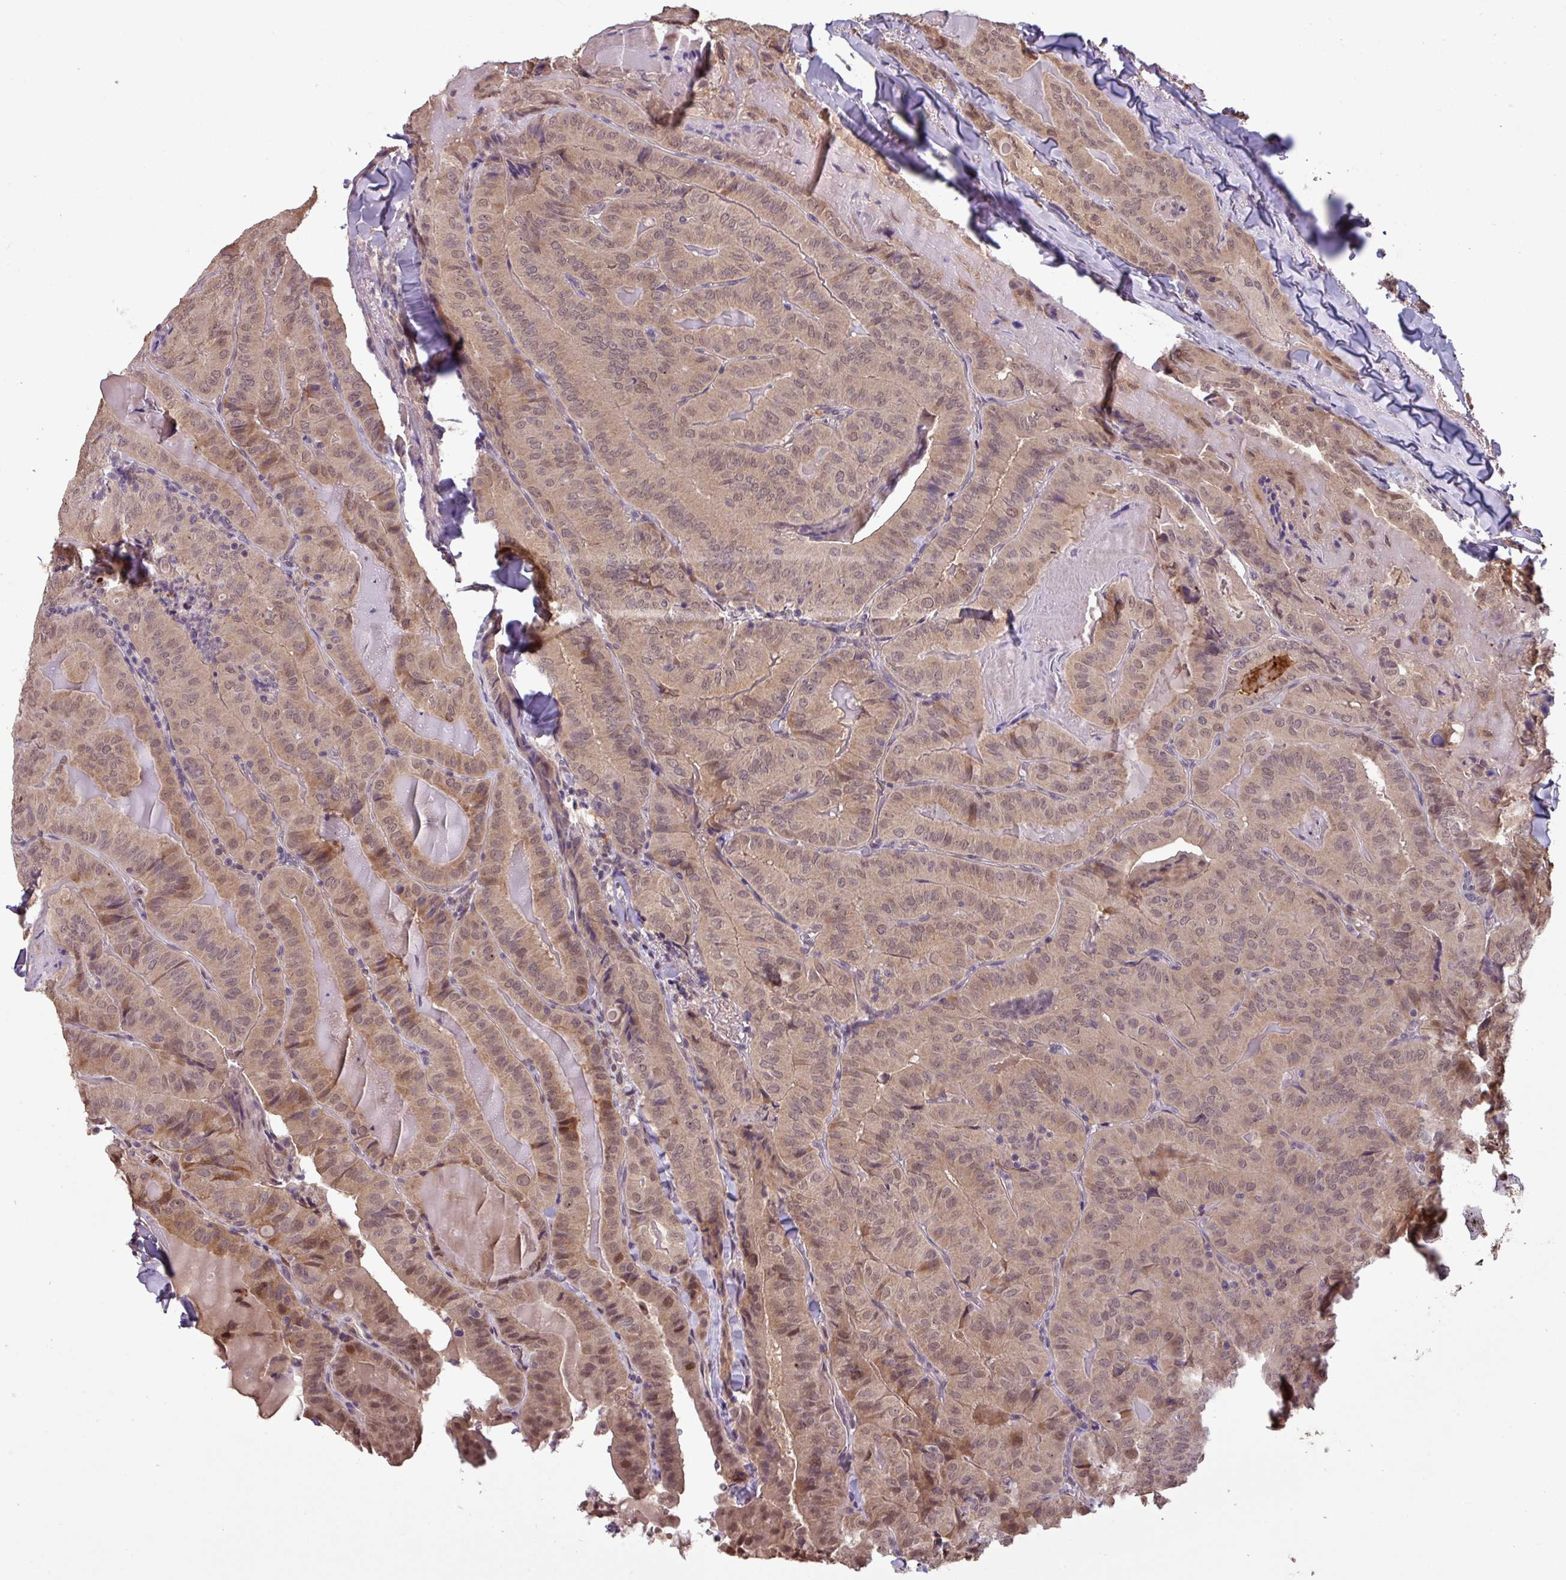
{"staining": {"intensity": "weak", "quantity": ">75%", "location": "cytoplasmic/membranous,nuclear"}, "tissue": "thyroid cancer", "cell_type": "Tumor cells", "image_type": "cancer", "snomed": [{"axis": "morphology", "description": "Papillary adenocarcinoma, NOS"}, {"axis": "topography", "description": "Thyroid gland"}], "caption": "Thyroid papillary adenocarcinoma stained with immunohistochemistry (IHC) reveals weak cytoplasmic/membranous and nuclear expression in approximately >75% of tumor cells.", "gene": "NOB1", "patient": {"sex": "female", "age": 68}}